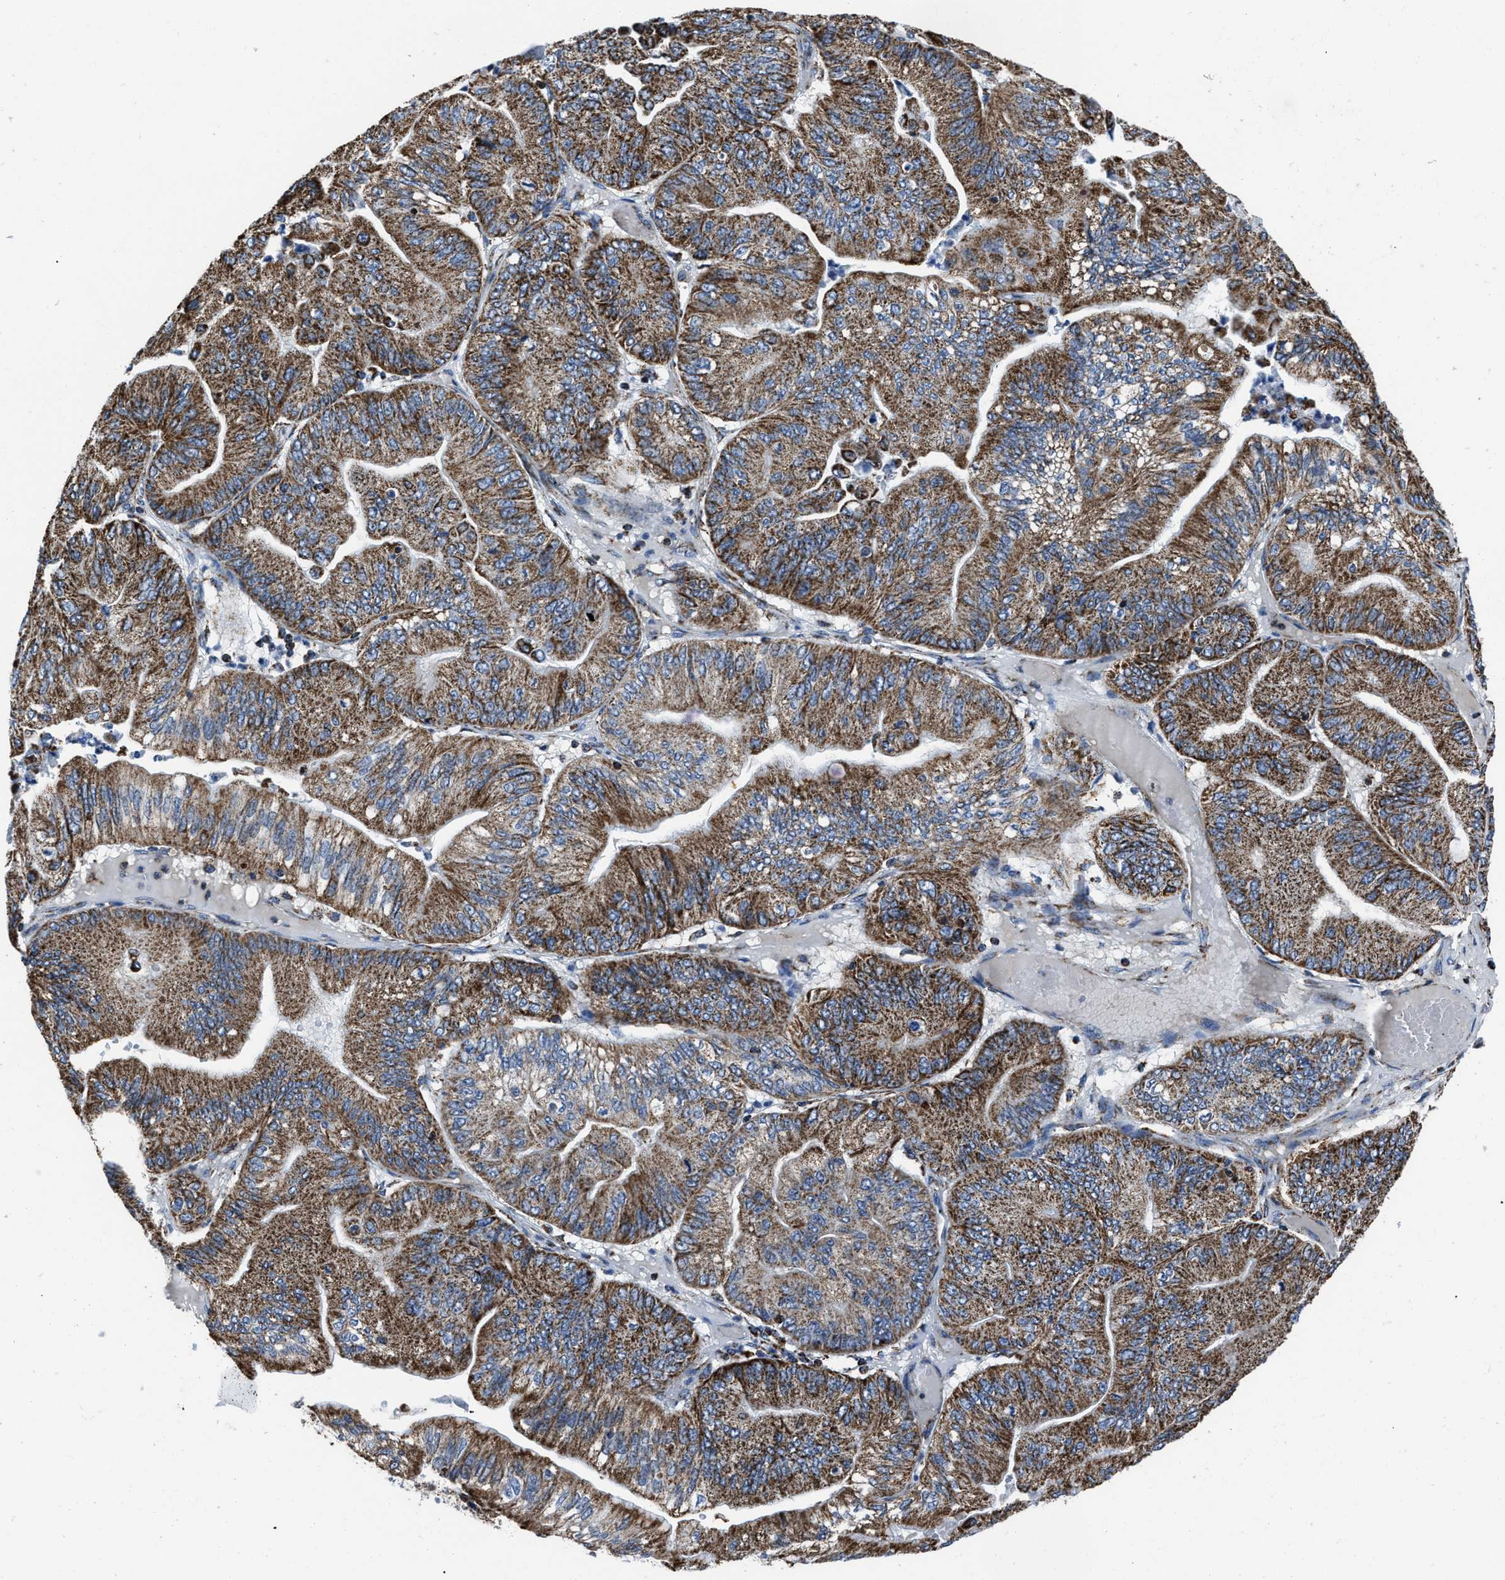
{"staining": {"intensity": "moderate", "quantity": ">75%", "location": "cytoplasmic/membranous"}, "tissue": "ovarian cancer", "cell_type": "Tumor cells", "image_type": "cancer", "snomed": [{"axis": "morphology", "description": "Cystadenocarcinoma, mucinous, NOS"}, {"axis": "topography", "description": "Ovary"}], "caption": "Approximately >75% of tumor cells in mucinous cystadenocarcinoma (ovarian) reveal moderate cytoplasmic/membranous protein expression as visualized by brown immunohistochemical staining.", "gene": "NSD3", "patient": {"sex": "female", "age": 61}}